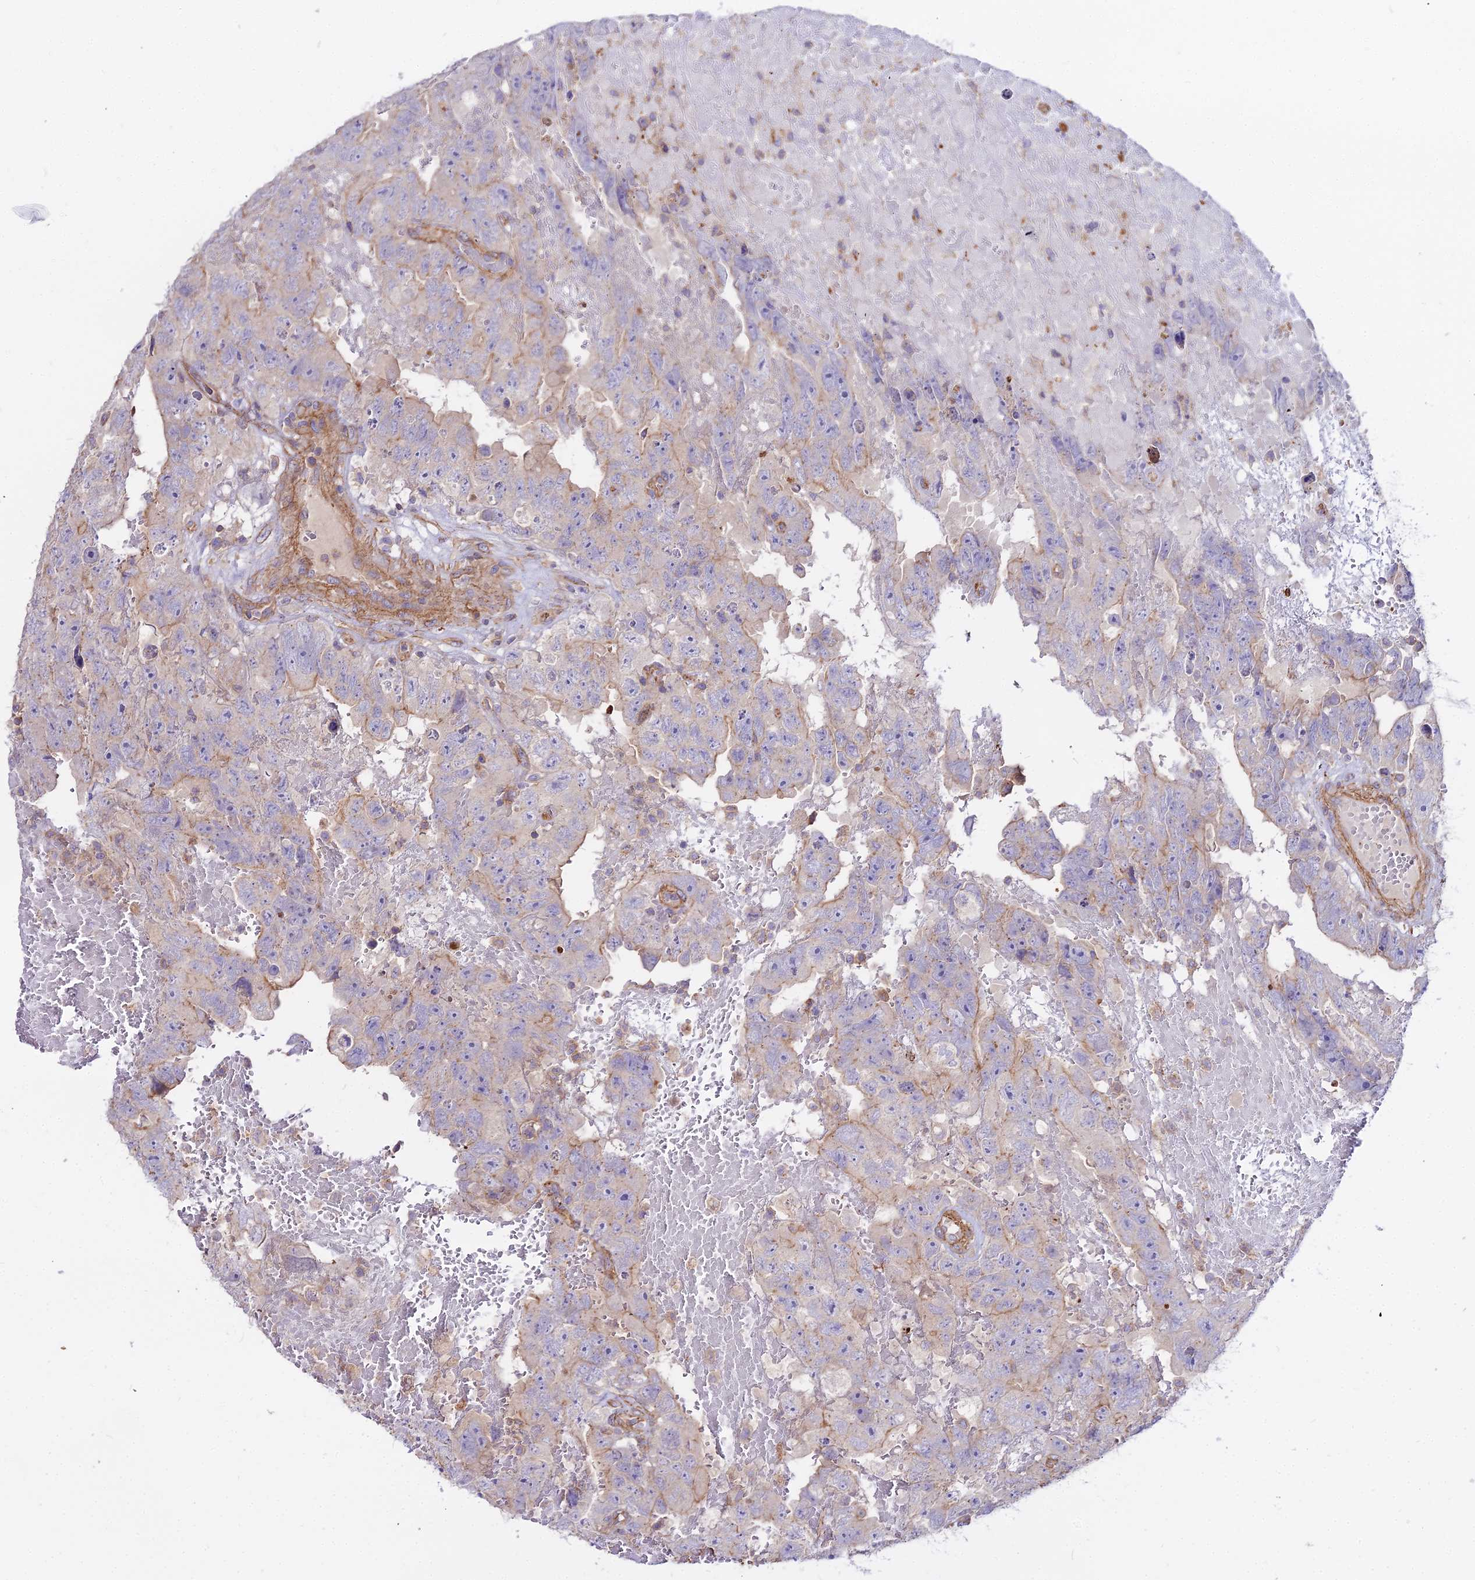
{"staining": {"intensity": "moderate", "quantity": "<25%", "location": "cytoplasmic/membranous"}, "tissue": "testis cancer", "cell_type": "Tumor cells", "image_type": "cancer", "snomed": [{"axis": "morphology", "description": "Carcinoma, Embryonal, NOS"}, {"axis": "topography", "description": "Testis"}], "caption": "Protein expression analysis of human testis cancer (embryonal carcinoma) reveals moderate cytoplasmic/membranous expression in about <25% of tumor cells.", "gene": "GLYAT", "patient": {"sex": "male", "age": 45}}